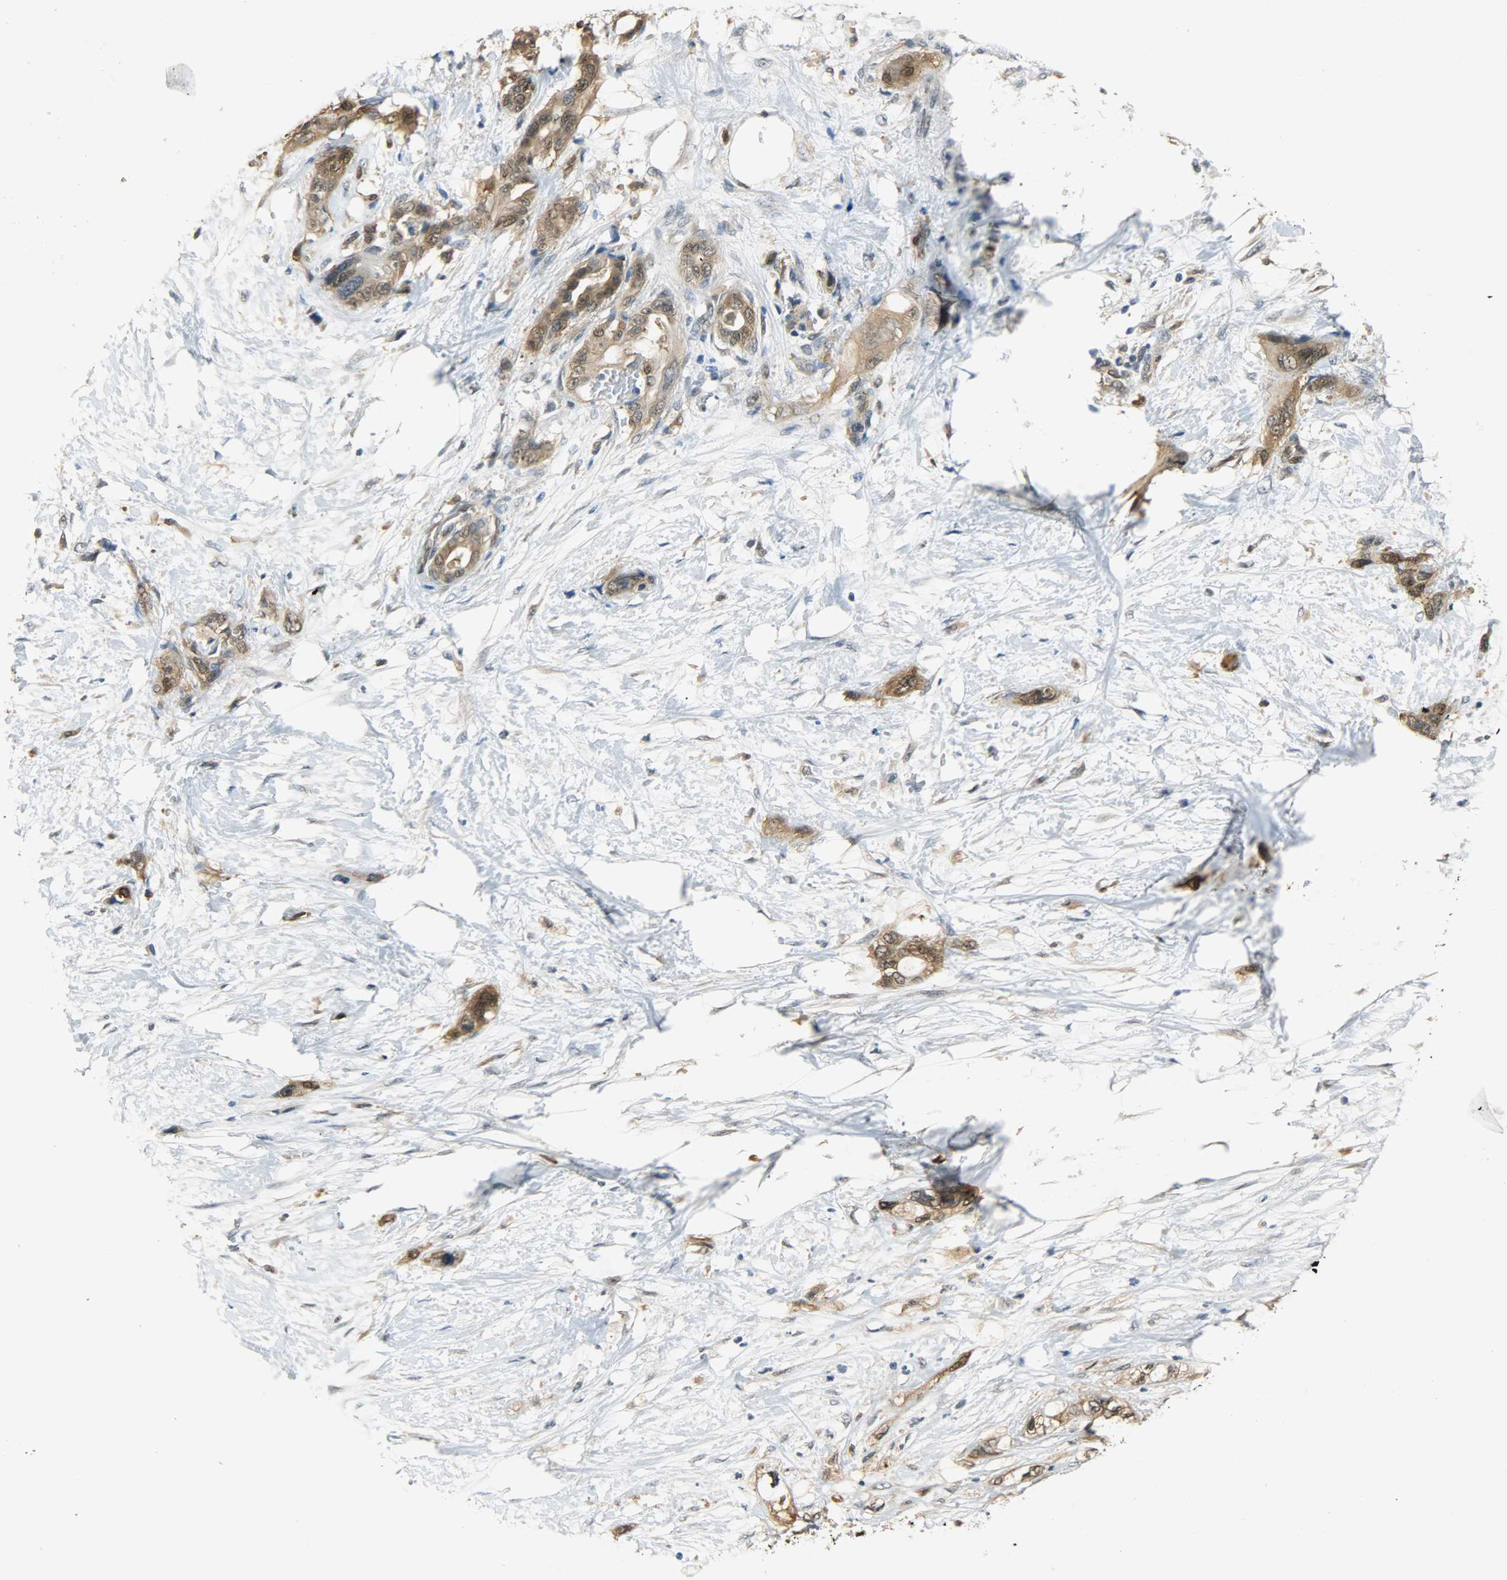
{"staining": {"intensity": "strong", "quantity": ">75%", "location": "cytoplasmic/membranous,nuclear"}, "tissue": "pancreatic cancer", "cell_type": "Tumor cells", "image_type": "cancer", "snomed": [{"axis": "morphology", "description": "Adenocarcinoma, NOS"}, {"axis": "topography", "description": "Pancreas"}], "caption": "High-power microscopy captured an IHC micrograph of pancreatic adenocarcinoma, revealing strong cytoplasmic/membranous and nuclear expression in about >75% of tumor cells.", "gene": "EIF4EBP1", "patient": {"sex": "male", "age": 46}}